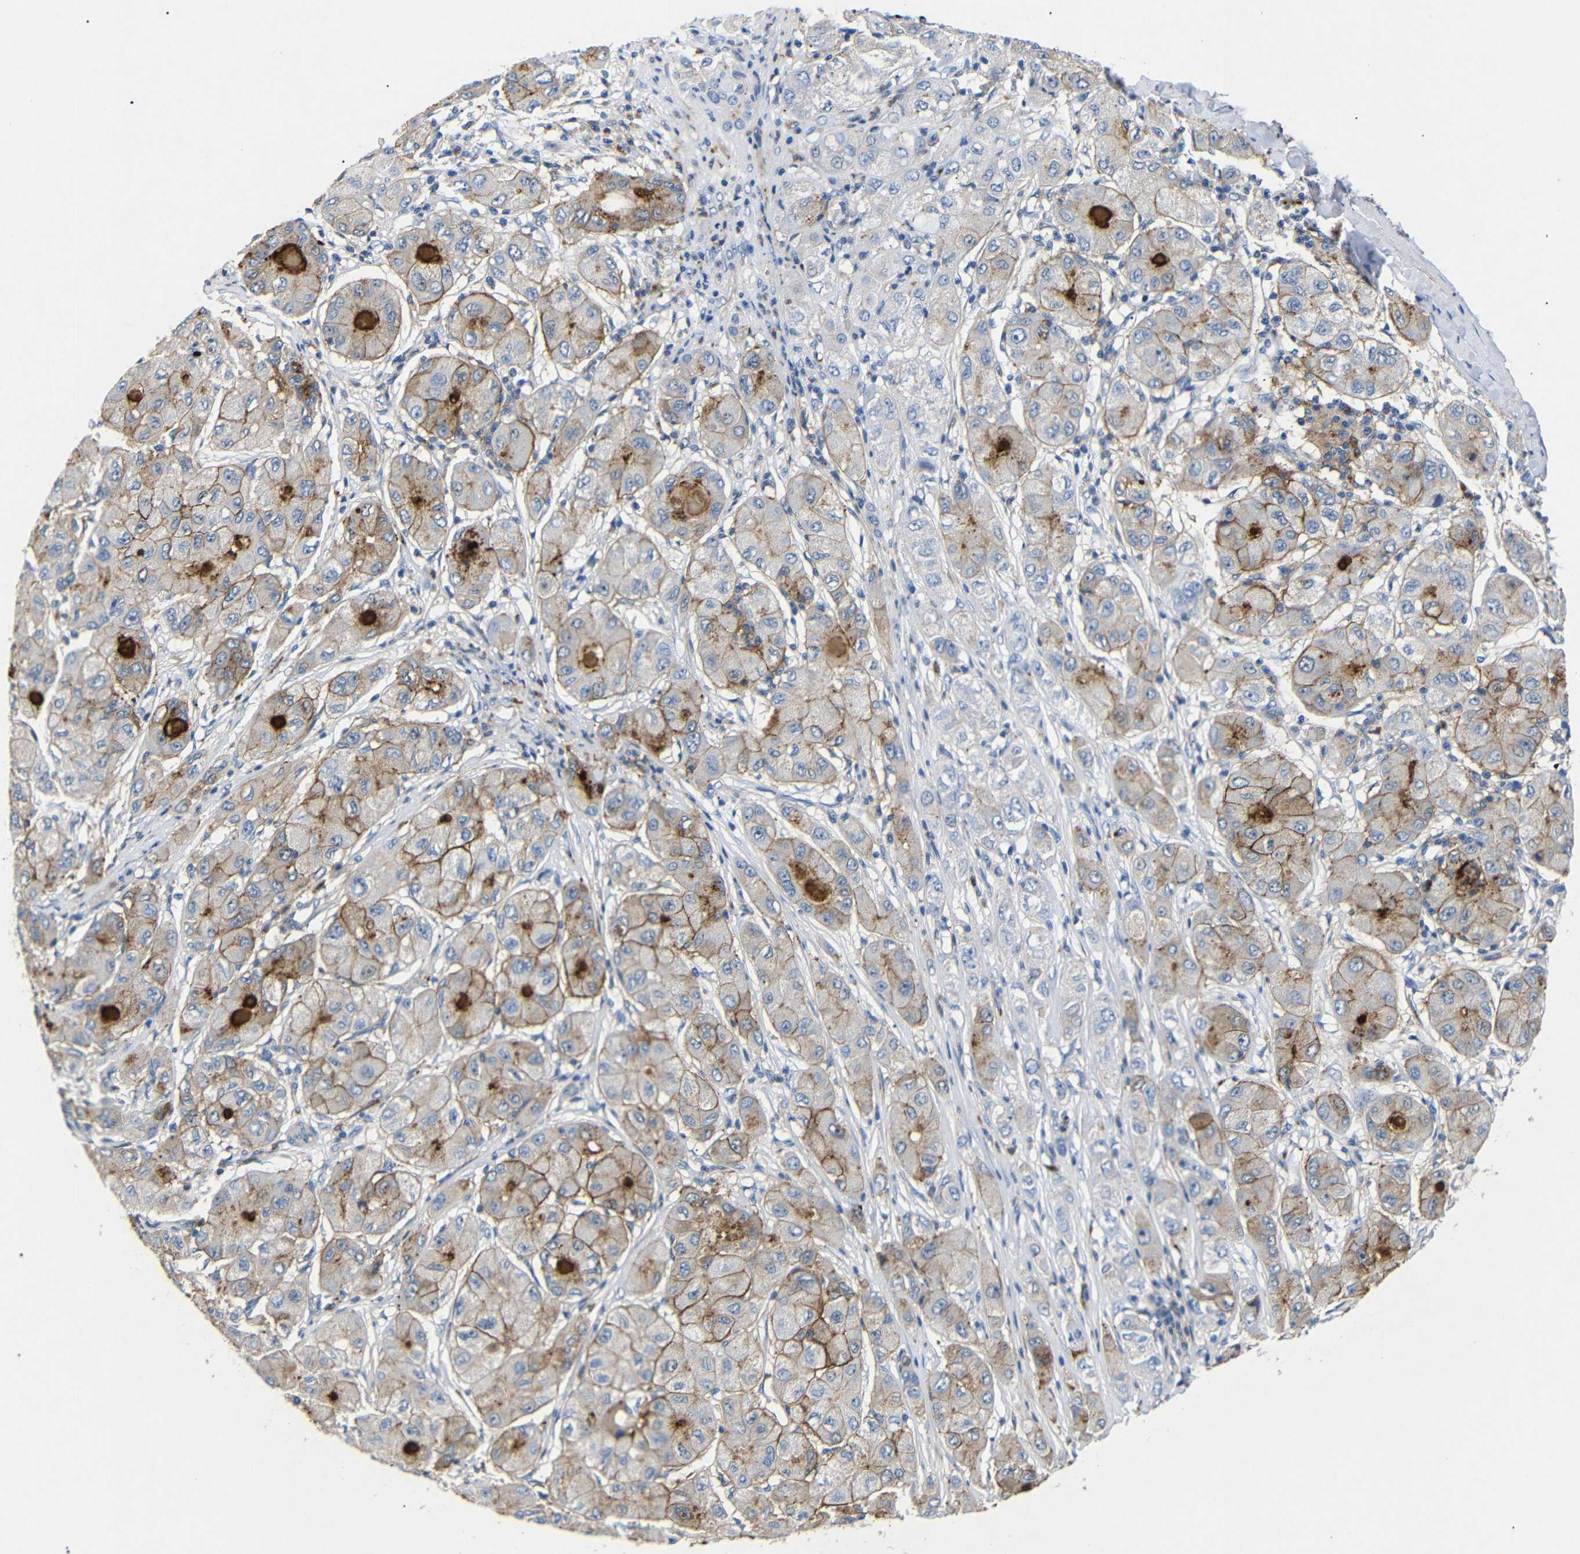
{"staining": {"intensity": "moderate", "quantity": "25%-75%", "location": "cytoplasmic/membranous"}, "tissue": "liver cancer", "cell_type": "Tumor cells", "image_type": "cancer", "snomed": [{"axis": "morphology", "description": "Carcinoma, Hepatocellular, NOS"}, {"axis": "topography", "description": "Liver"}], "caption": "A micrograph of liver cancer (hepatocellular carcinoma) stained for a protein reveals moderate cytoplasmic/membranous brown staining in tumor cells.", "gene": "SDCBP", "patient": {"sex": "male", "age": 80}}